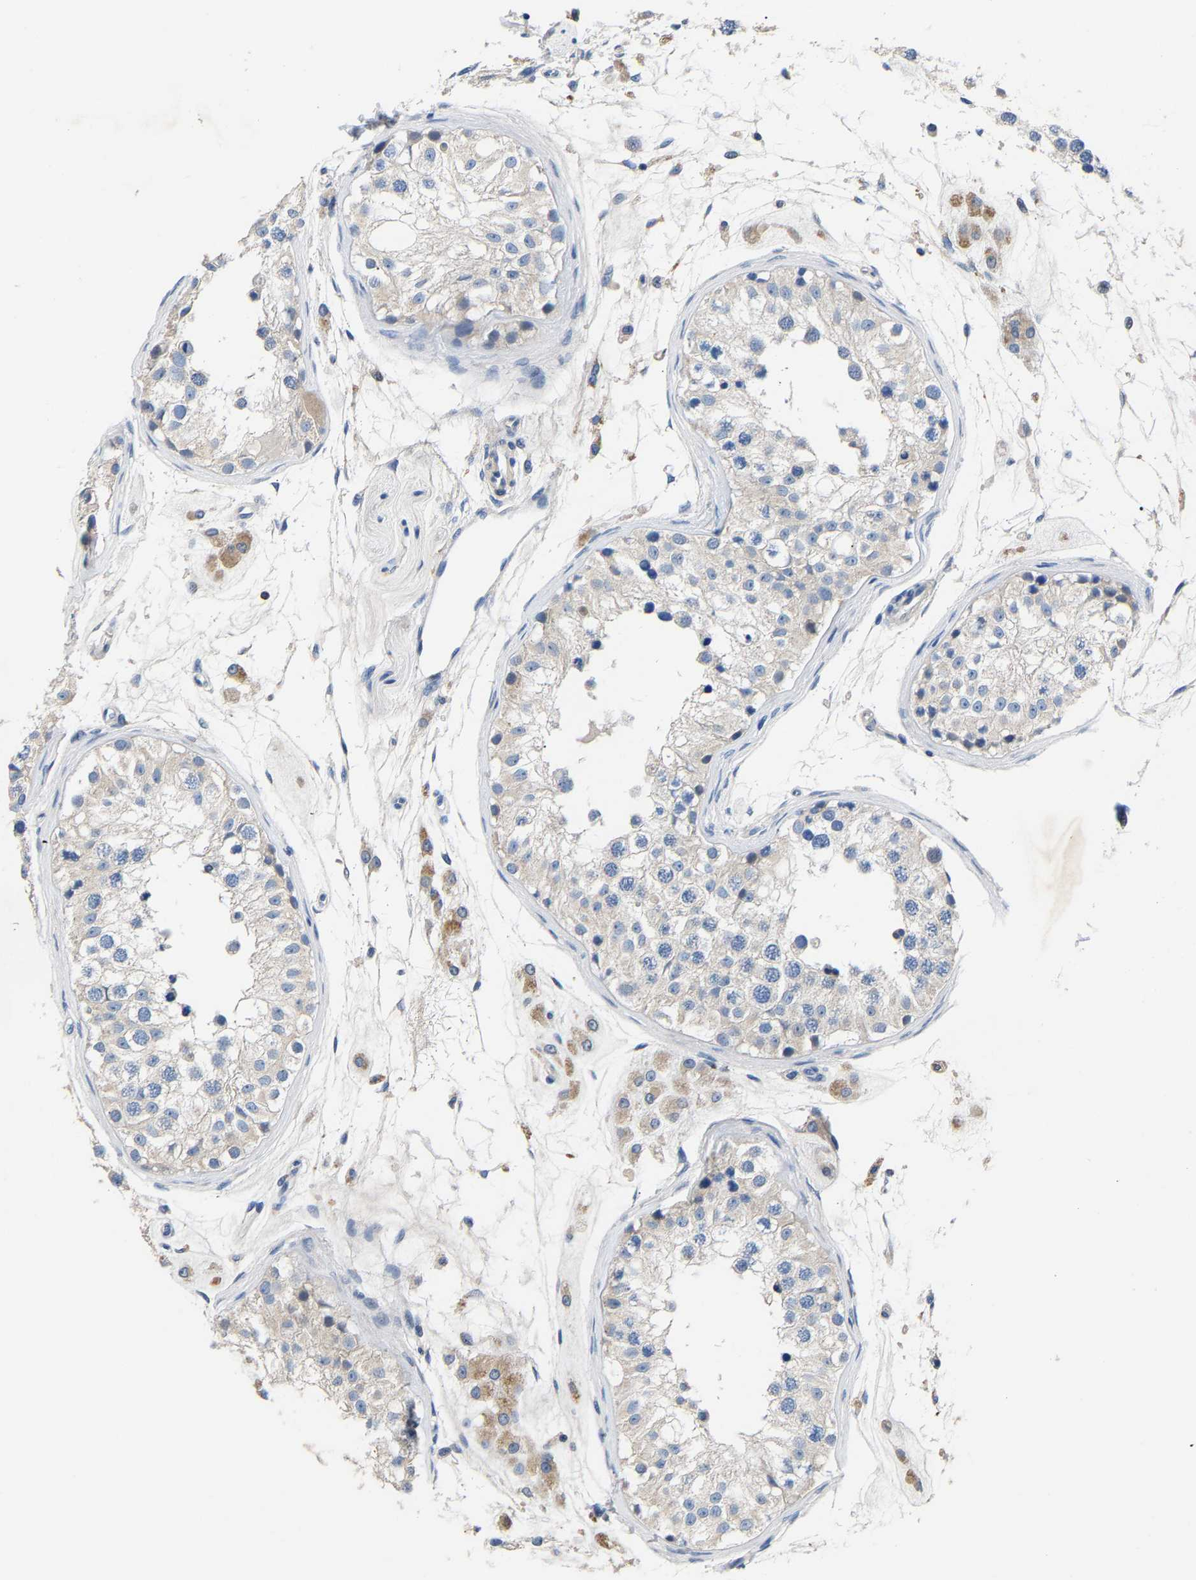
{"staining": {"intensity": "weak", "quantity": "<25%", "location": "cytoplasmic/membranous"}, "tissue": "testis", "cell_type": "Cells in seminiferous ducts", "image_type": "normal", "snomed": [{"axis": "morphology", "description": "Normal tissue, NOS"}, {"axis": "morphology", "description": "Adenocarcinoma, metastatic, NOS"}, {"axis": "topography", "description": "Testis"}], "caption": "IHC histopathology image of normal testis: human testis stained with DAB reveals no significant protein expression in cells in seminiferous ducts. Nuclei are stained in blue.", "gene": "CCDC171", "patient": {"sex": "male", "age": 26}}